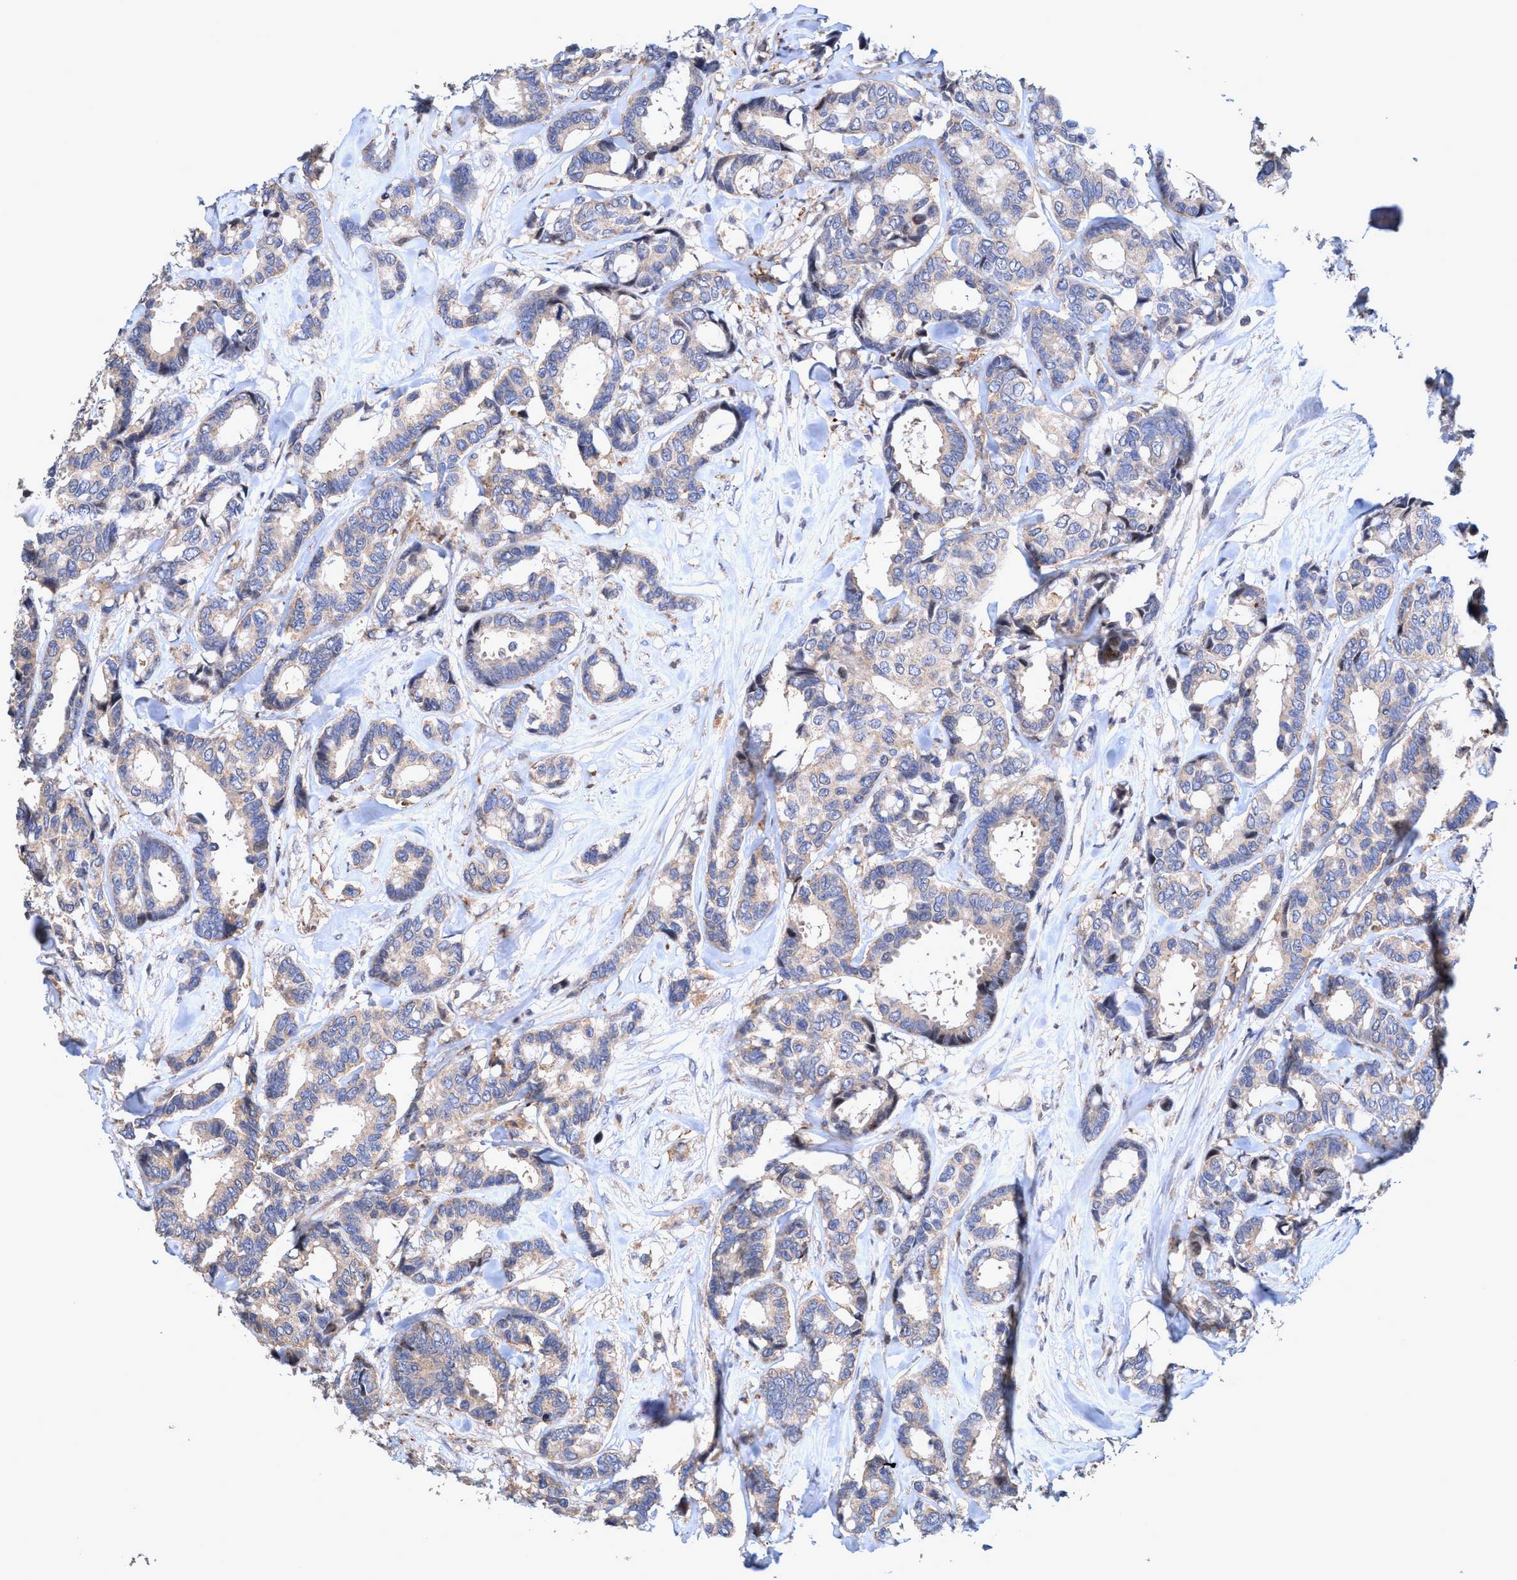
{"staining": {"intensity": "weak", "quantity": "25%-75%", "location": "cytoplasmic/membranous"}, "tissue": "breast cancer", "cell_type": "Tumor cells", "image_type": "cancer", "snomed": [{"axis": "morphology", "description": "Duct carcinoma"}, {"axis": "topography", "description": "Breast"}], "caption": "Protein staining reveals weak cytoplasmic/membranous positivity in approximately 25%-75% of tumor cells in breast cancer (infiltrating ductal carcinoma).", "gene": "ZNF677", "patient": {"sex": "female", "age": 87}}